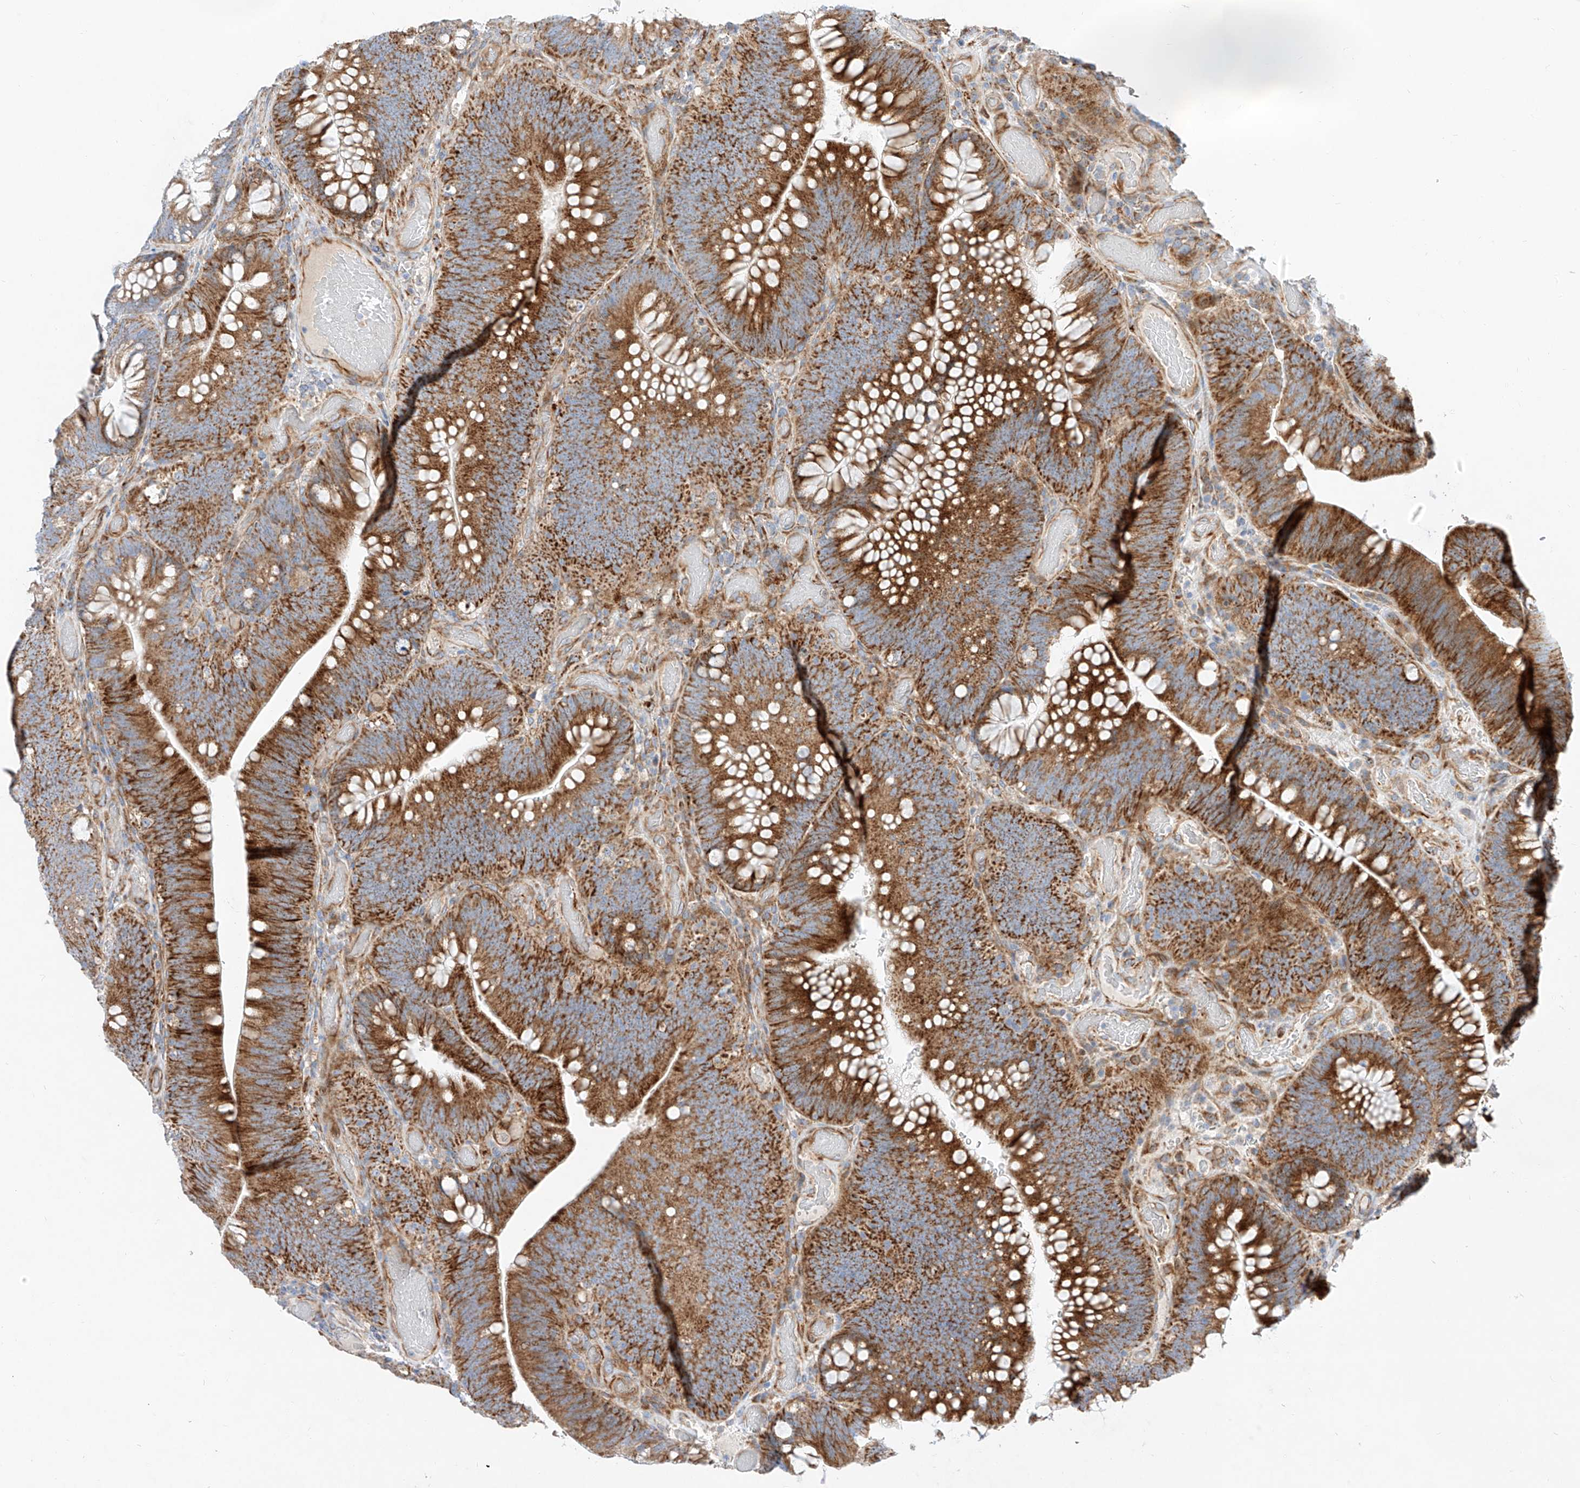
{"staining": {"intensity": "strong", "quantity": ">75%", "location": "cytoplasmic/membranous"}, "tissue": "colorectal cancer", "cell_type": "Tumor cells", "image_type": "cancer", "snomed": [{"axis": "morphology", "description": "Normal tissue, NOS"}, {"axis": "topography", "description": "Colon"}], "caption": "Strong cytoplasmic/membranous protein positivity is appreciated in approximately >75% of tumor cells in colorectal cancer.", "gene": "CST9", "patient": {"sex": "female", "age": 82}}